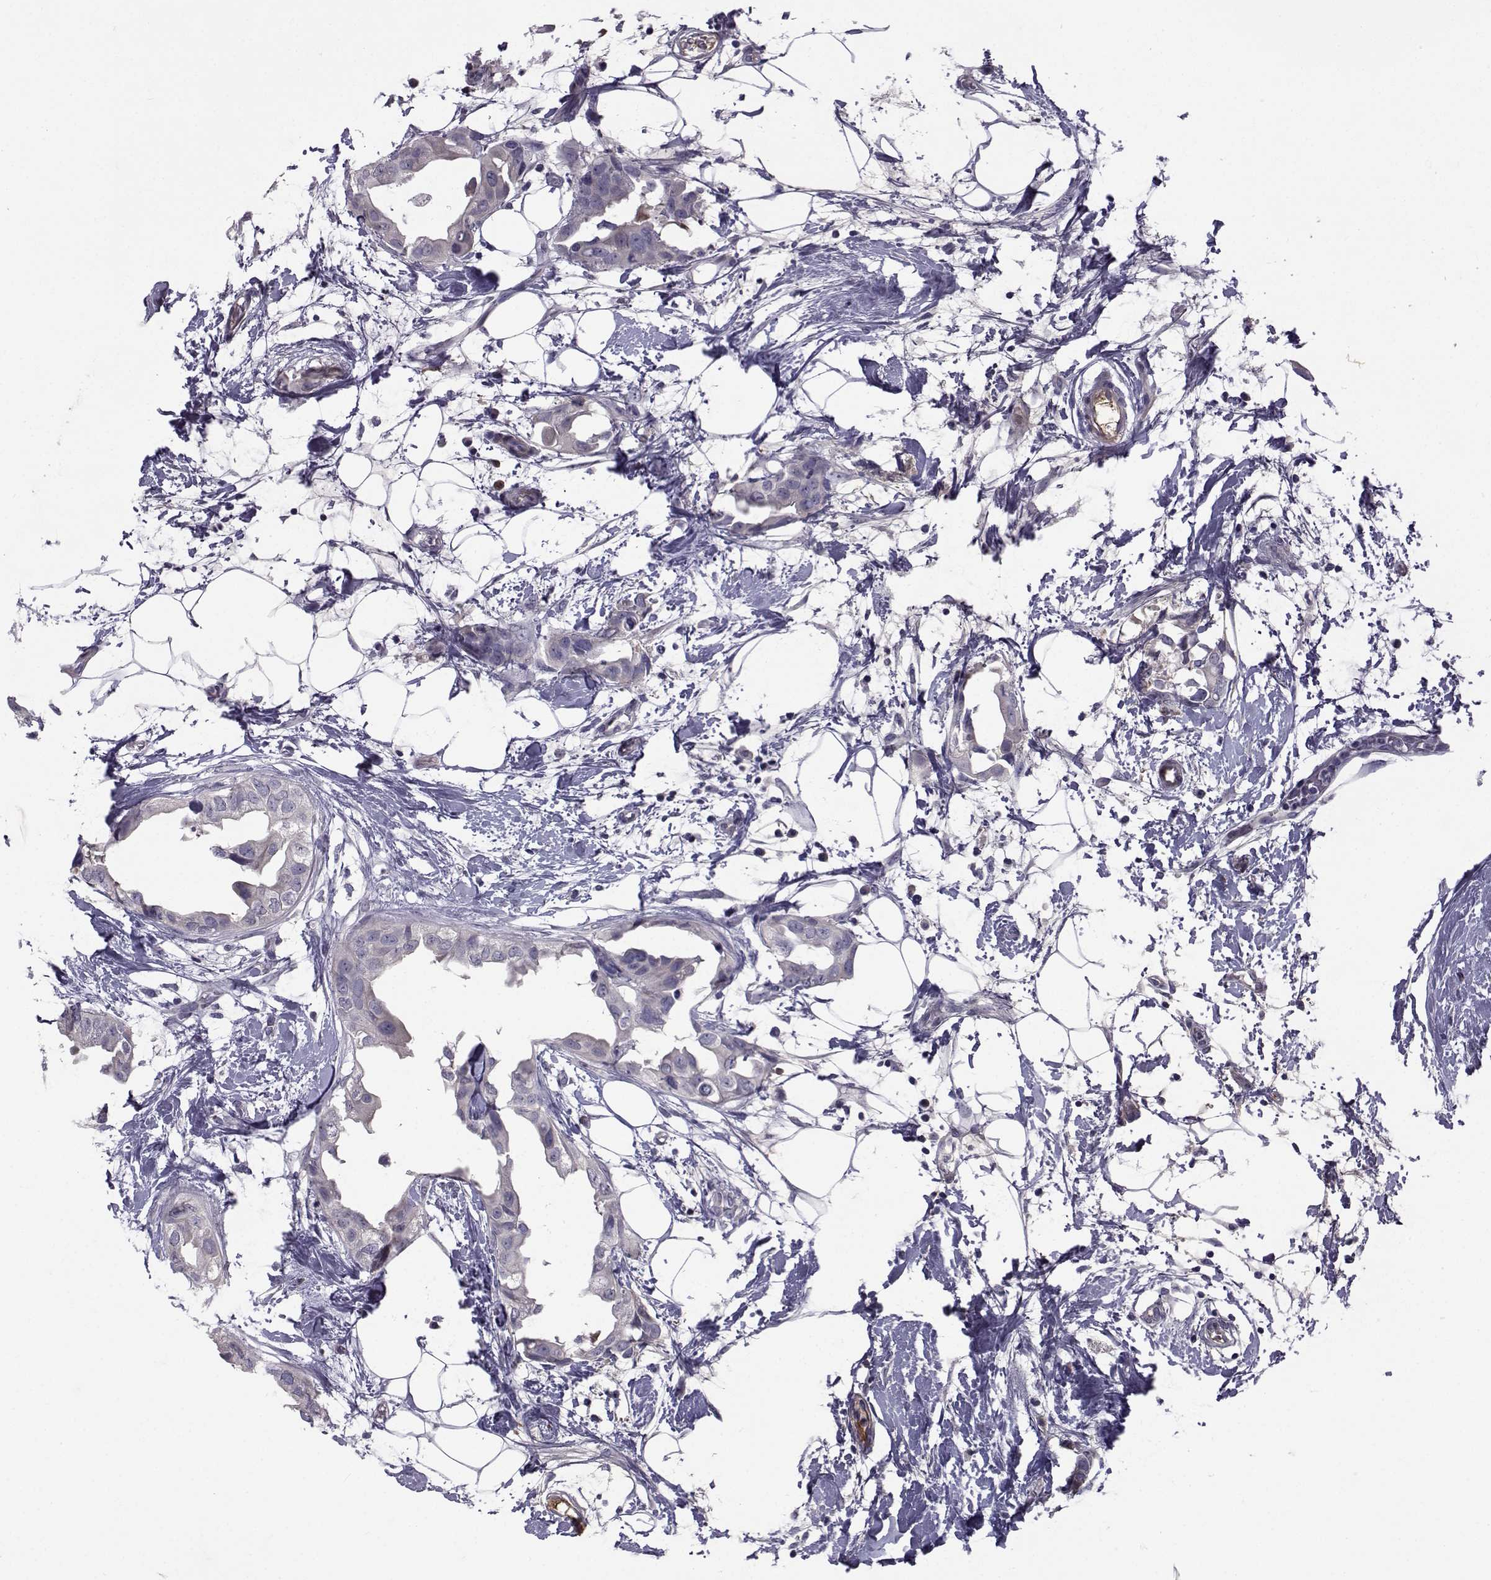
{"staining": {"intensity": "negative", "quantity": "none", "location": "none"}, "tissue": "breast cancer", "cell_type": "Tumor cells", "image_type": "cancer", "snomed": [{"axis": "morphology", "description": "Normal tissue, NOS"}, {"axis": "morphology", "description": "Duct carcinoma"}, {"axis": "topography", "description": "Breast"}], "caption": "This is an immunohistochemistry (IHC) micrograph of breast intraductal carcinoma. There is no expression in tumor cells.", "gene": "TNFRSF11B", "patient": {"sex": "female", "age": 40}}